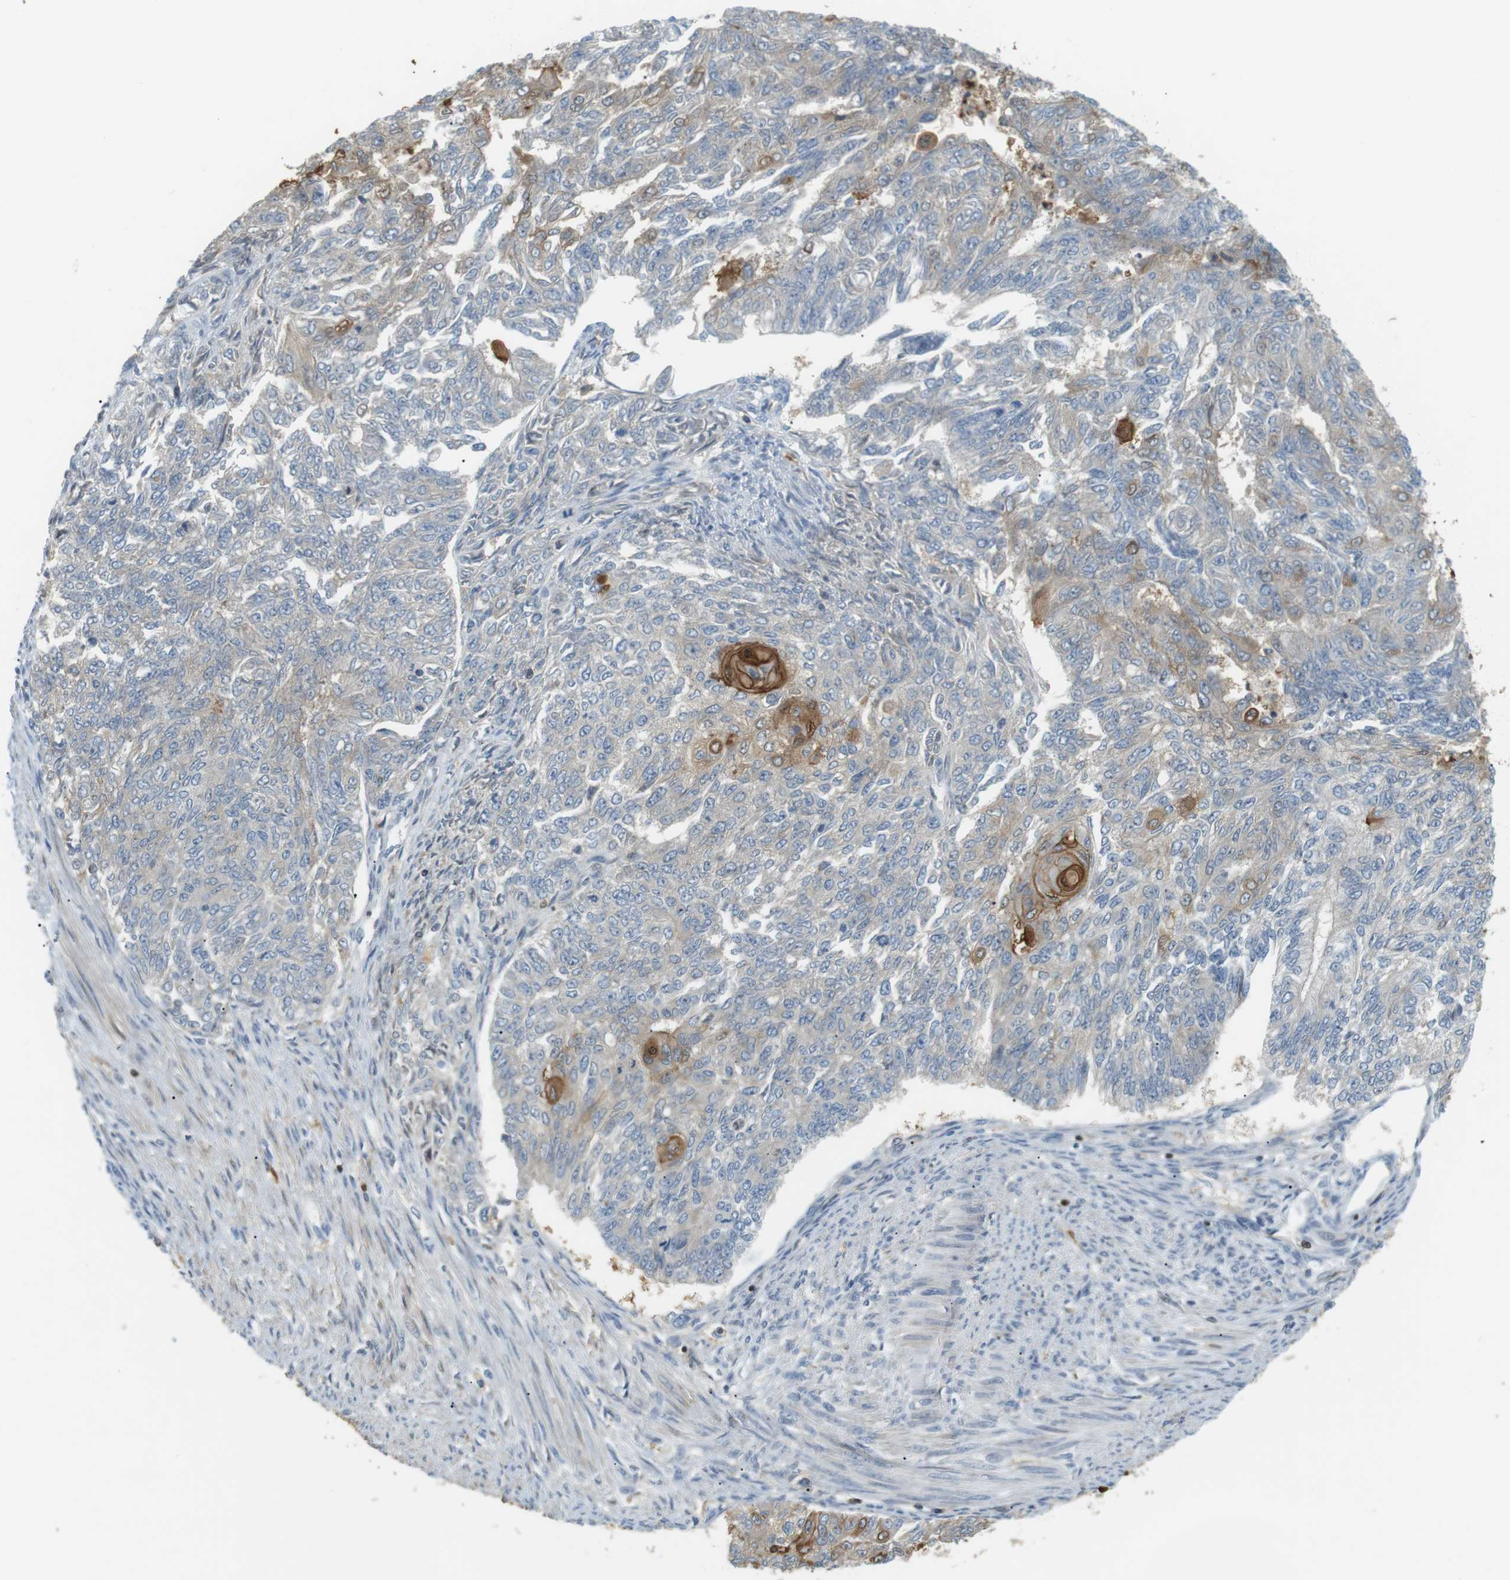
{"staining": {"intensity": "moderate", "quantity": "<25%", "location": "cytoplasmic/membranous"}, "tissue": "endometrial cancer", "cell_type": "Tumor cells", "image_type": "cancer", "snomed": [{"axis": "morphology", "description": "Adenocarcinoma, NOS"}, {"axis": "topography", "description": "Endometrium"}], "caption": "Protein expression analysis of human endometrial cancer (adenocarcinoma) reveals moderate cytoplasmic/membranous staining in about <25% of tumor cells.", "gene": "P2RY1", "patient": {"sex": "female", "age": 32}}